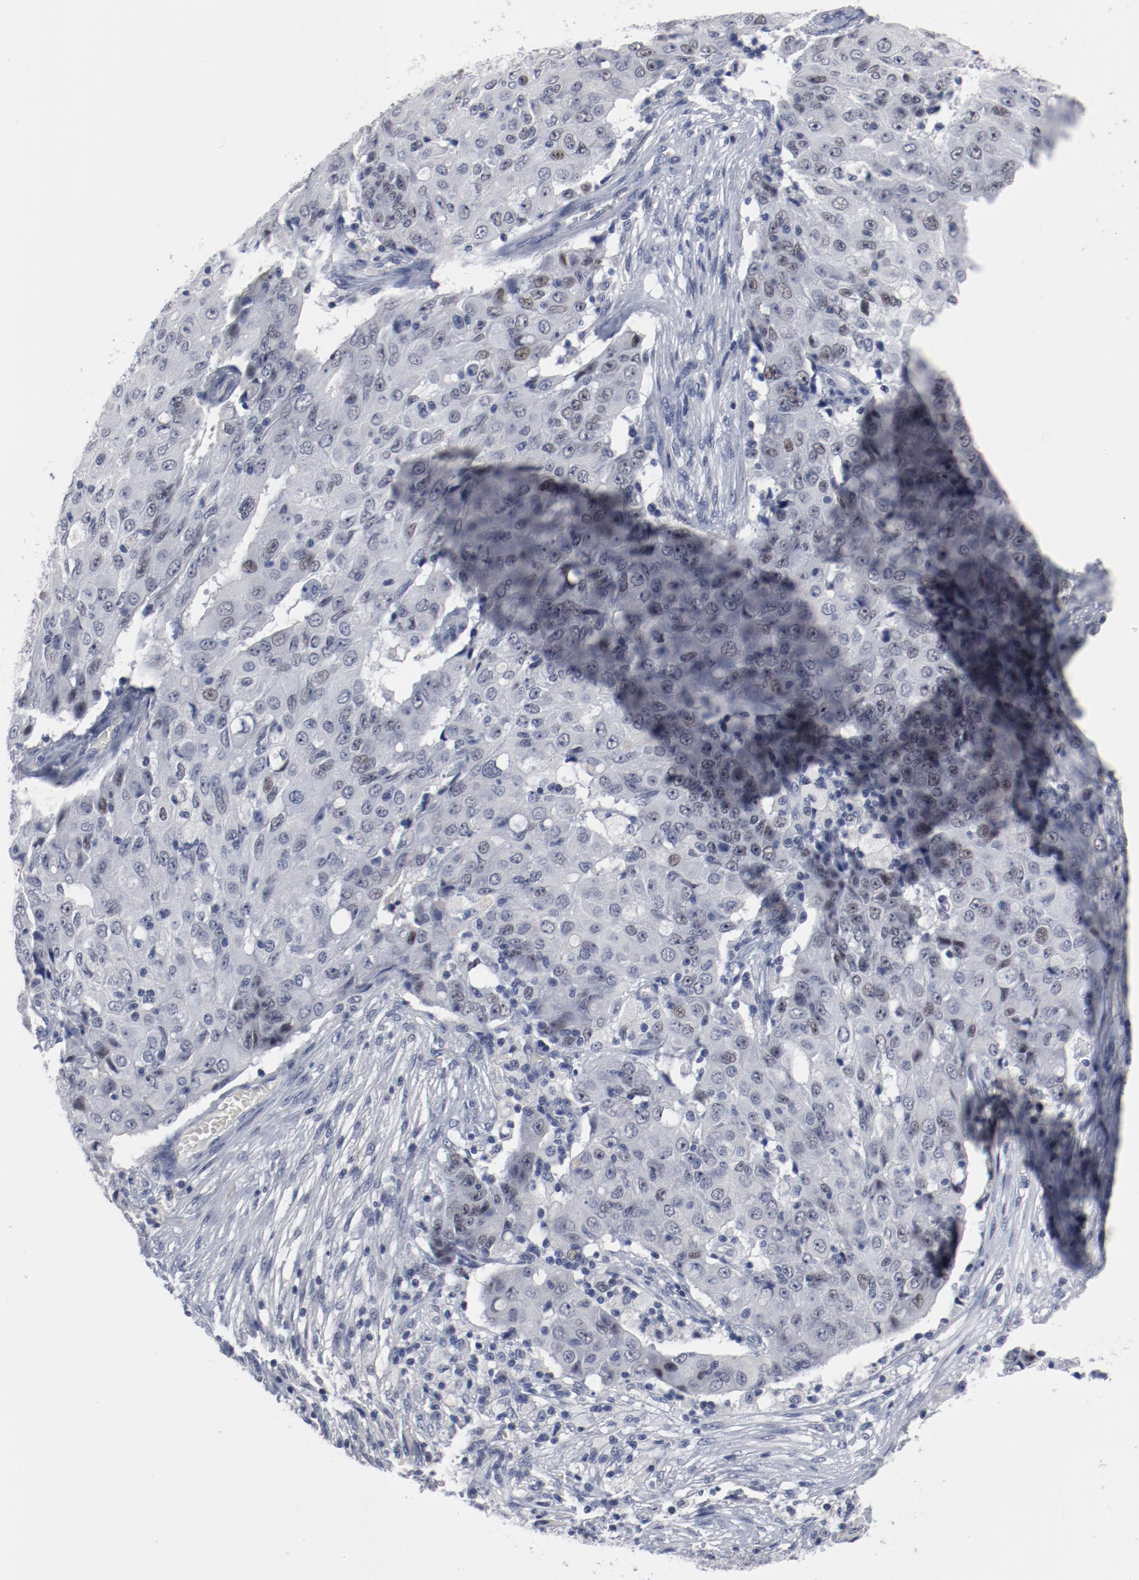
{"staining": {"intensity": "negative", "quantity": "none", "location": "none"}, "tissue": "ovarian cancer", "cell_type": "Tumor cells", "image_type": "cancer", "snomed": [{"axis": "morphology", "description": "Carcinoma, endometroid"}, {"axis": "topography", "description": "Ovary"}], "caption": "IHC of ovarian cancer displays no expression in tumor cells.", "gene": "ANKLE2", "patient": {"sex": "female", "age": 42}}